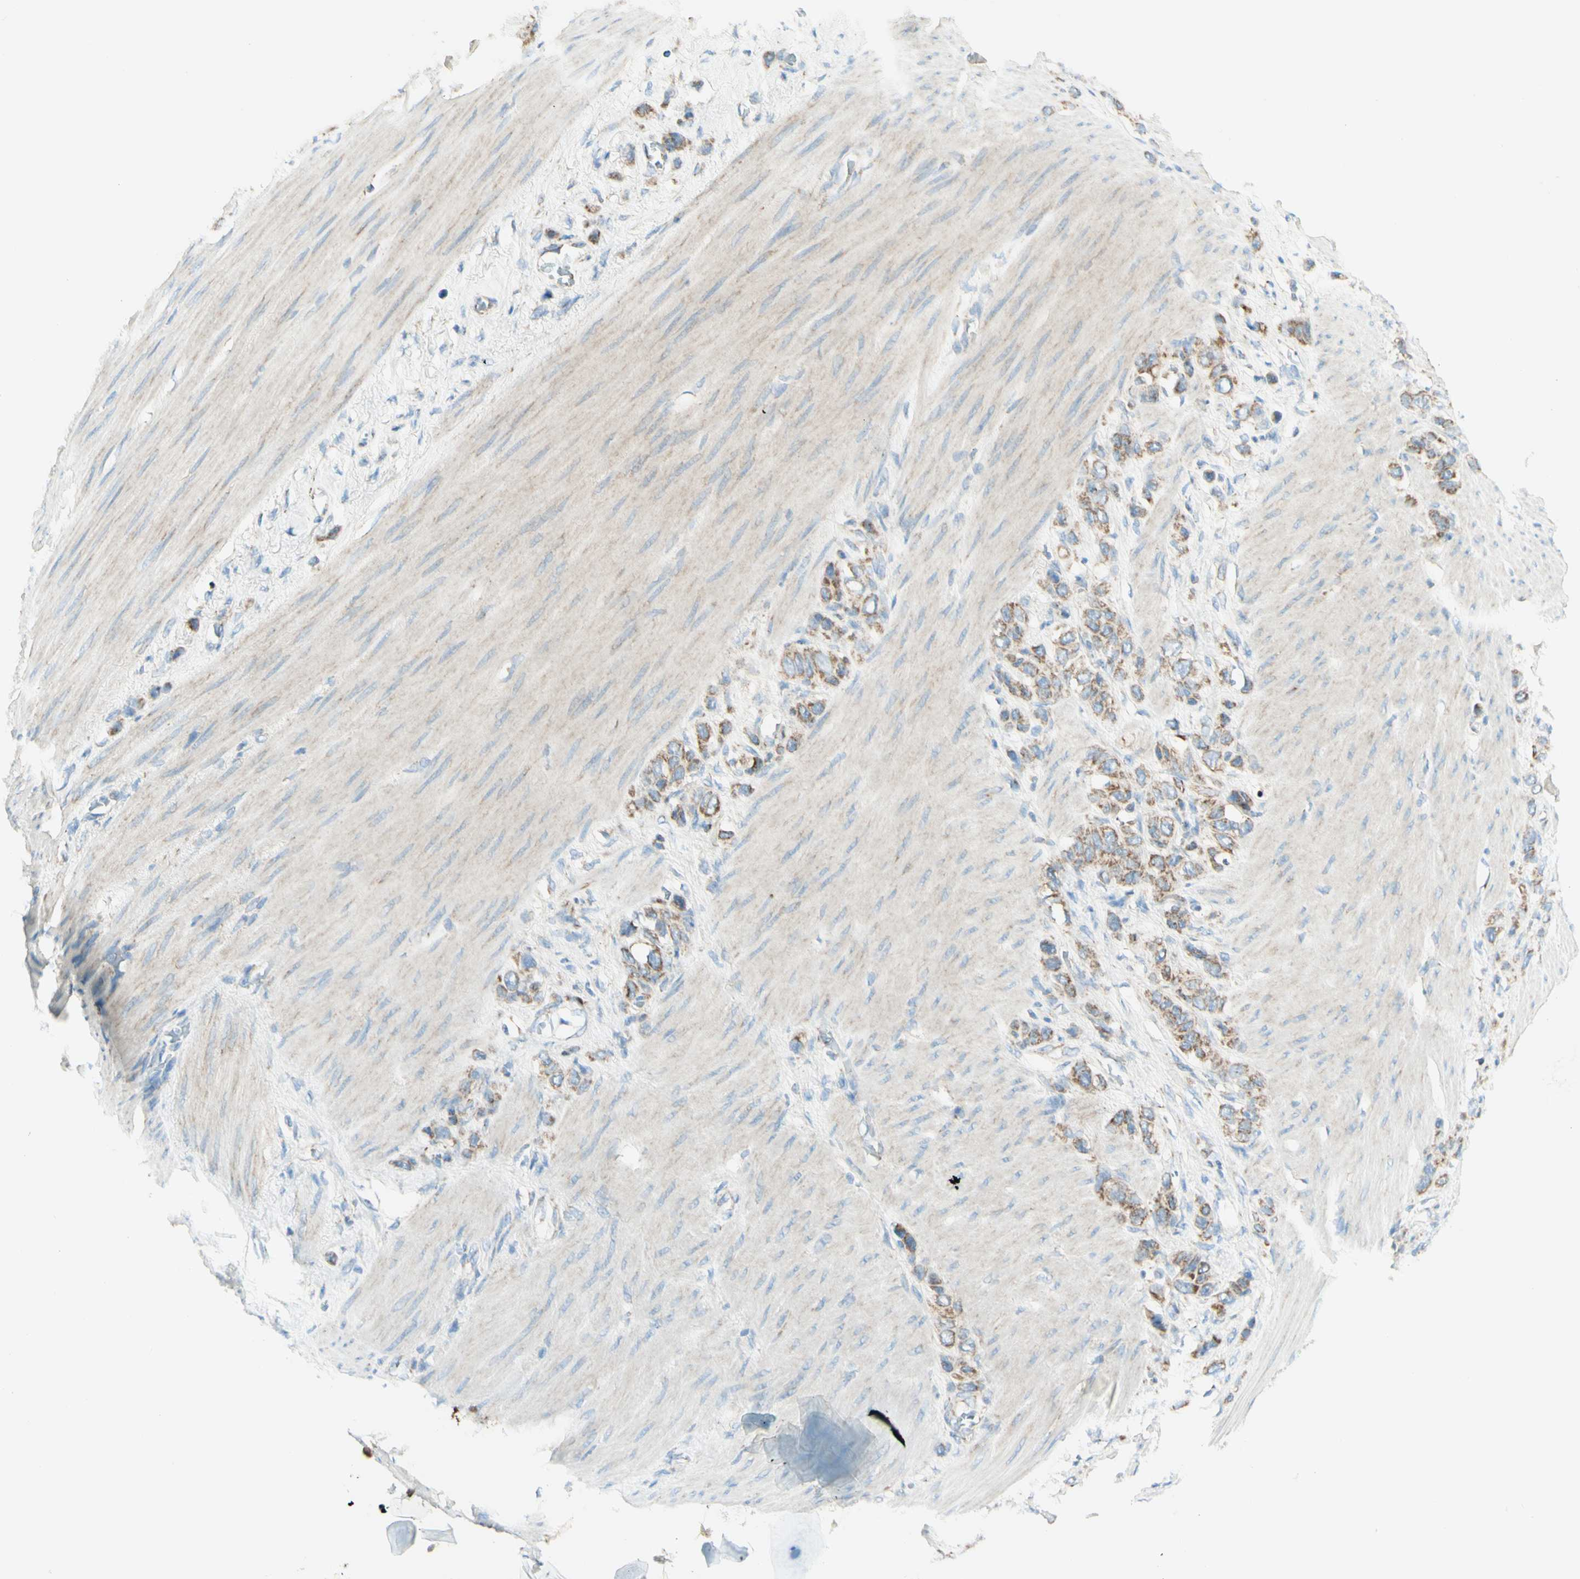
{"staining": {"intensity": "moderate", "quantity": ">75%", "location": "cytoplasmic/membranous"}, "tissue": "stomach cancer", "cell_type": "Tumor cells", "image_type": "cancer", "snomed": [{"axis": "morphology", "description": "Adenocarcinoma, NOS"}, {"axis": "morphology", "description": "Adenocarcinoma, High grade"}, {"axis": "topography", "description": "Stomach, upper"}, {"axis": "topography", "description": "Stomach, lower"}], "caption": "Stomach cancer was stained to show a protein in brown. There is medium levels of moderate cytoplasmic/membranous staining in approximately >75% of tumor cells.", "gene": "ARMC10", "patient": {"sex": "female", "age": 65}}